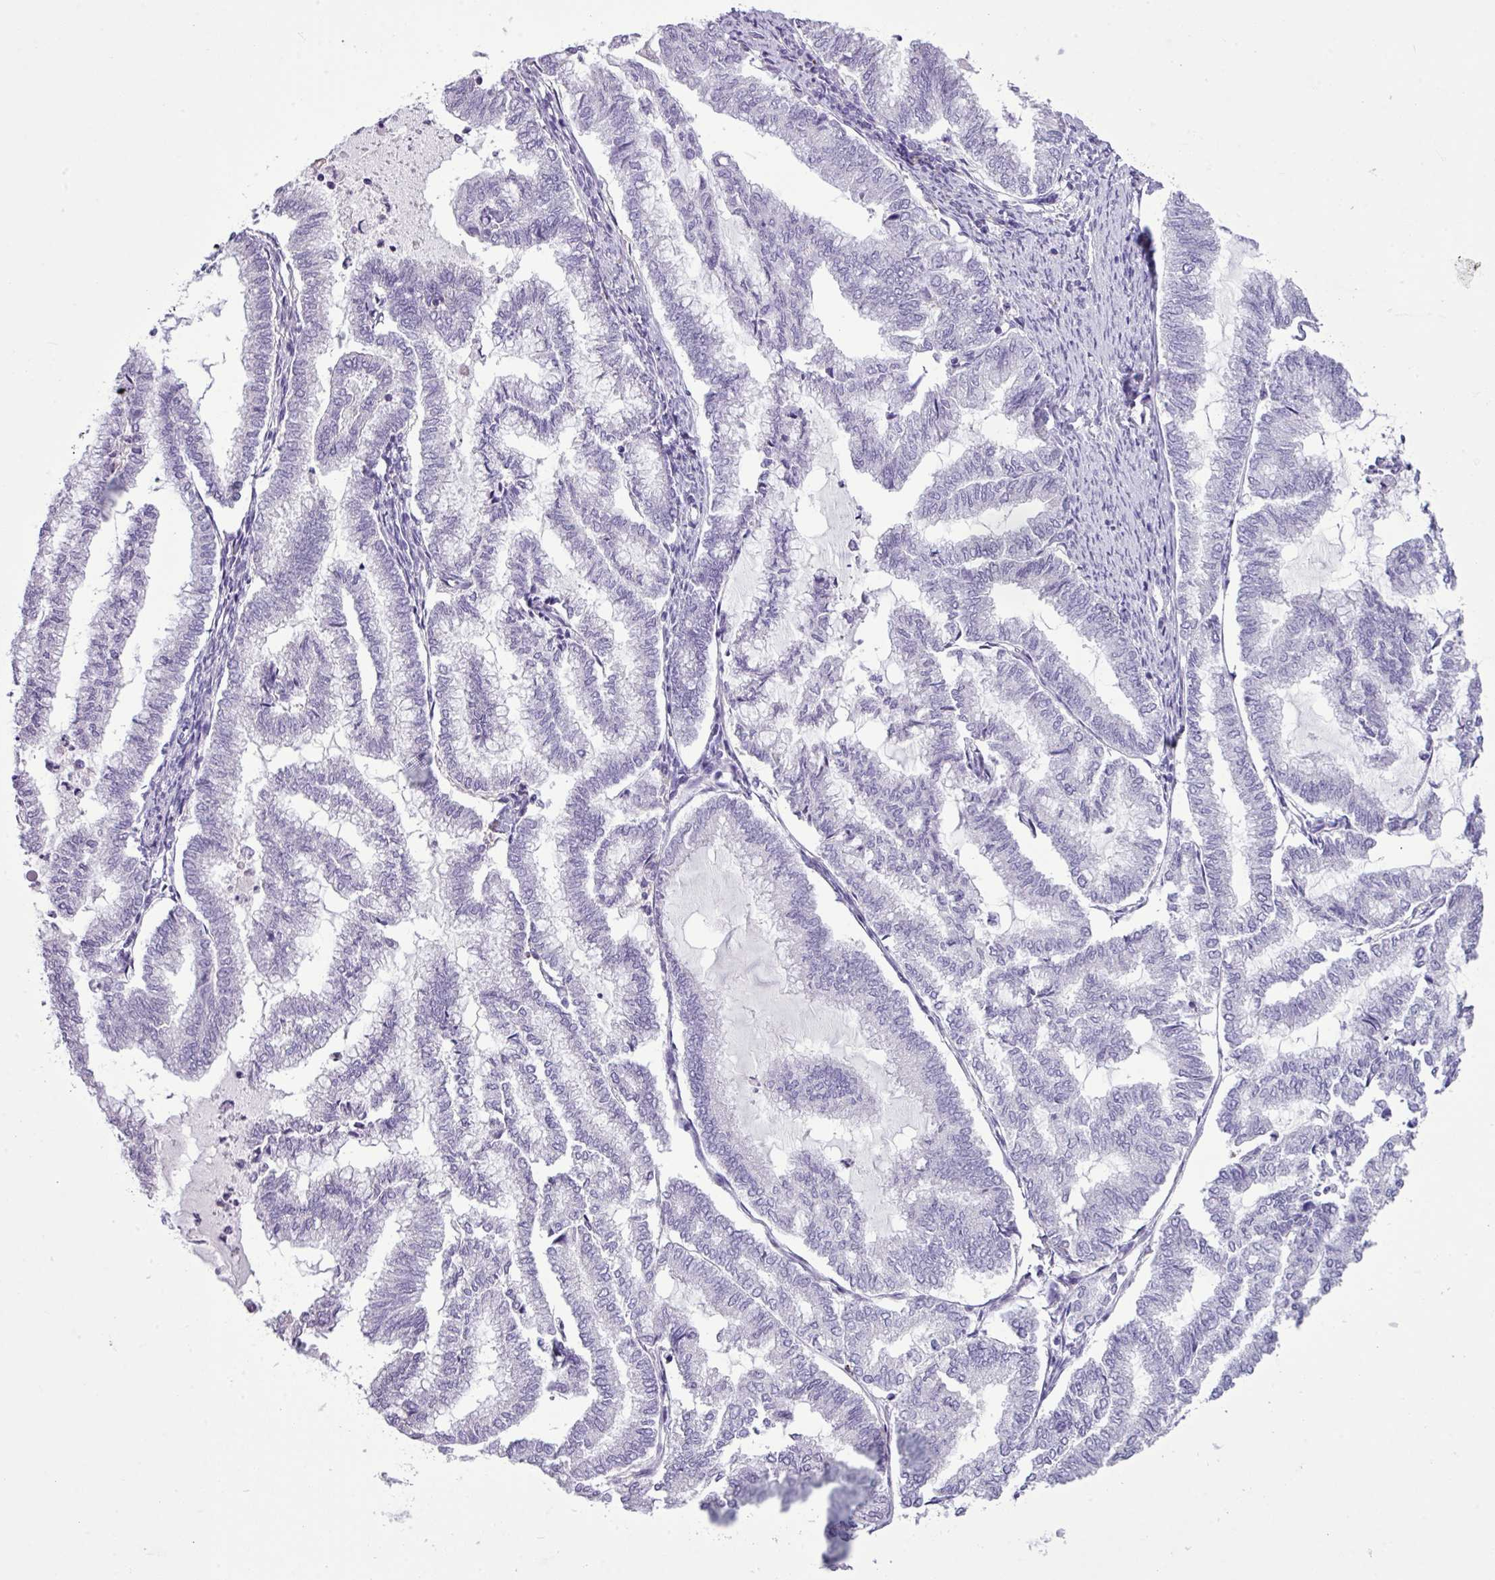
{"staining": {"intensity": "negative", "quantity": "none", "location": "none"}, "tissue": "endometrial cancer", "cell_type": "Tumor cells", "image_type": "cancer", "snomed": [{"axis": "morphology", "description": "Adenocarcinoma, NOS"}, {"axis": "topography", "description": "Endometrium"}], "caption": "Tumor cells show no significant protein expression in endometrial adenocarcinoma.", "gene": "RBMXL2", "patient": {"sex": "female", "age": 79}}